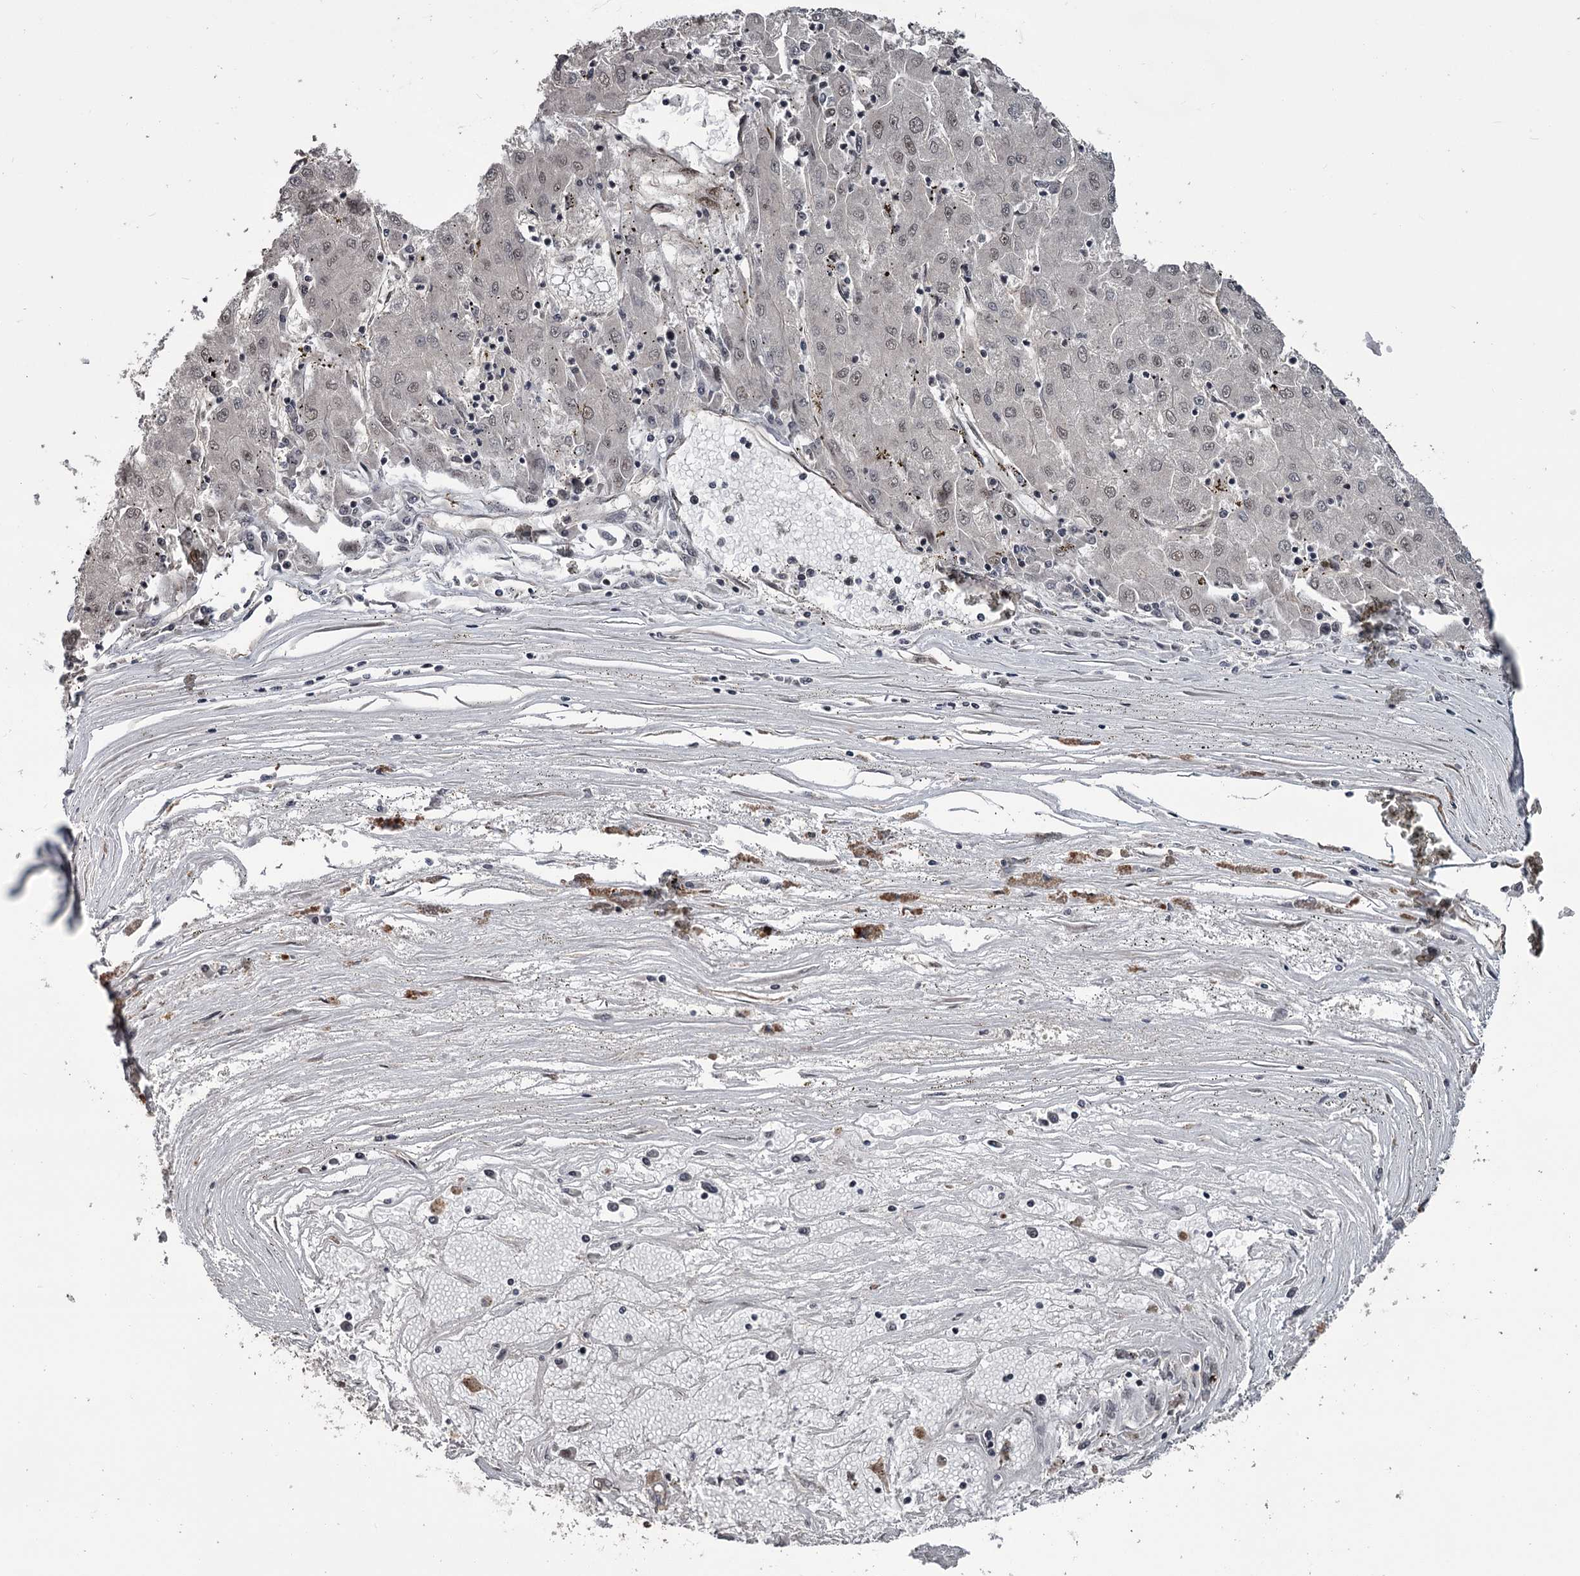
{"staining": {"intensity": "weak", "quantity": "25%-75%", "location": "nuclear"}, "tissue": "liver cancer", "cell_type": "Tumor cells", "image_type": "cancer", "snomed": [{"axis": "morphology", "description": "Carcinoma, Hepatocellular, NOS"}, {"axis": "topography", "description": "Liver"}], "caption": "Liver cancer stained with a brown dye displays weak nuclear positive expression in about 25%-75% of tumor cells.", "gene": "CDC42EP2", "patient": {"sex": "male", "age": 72}}